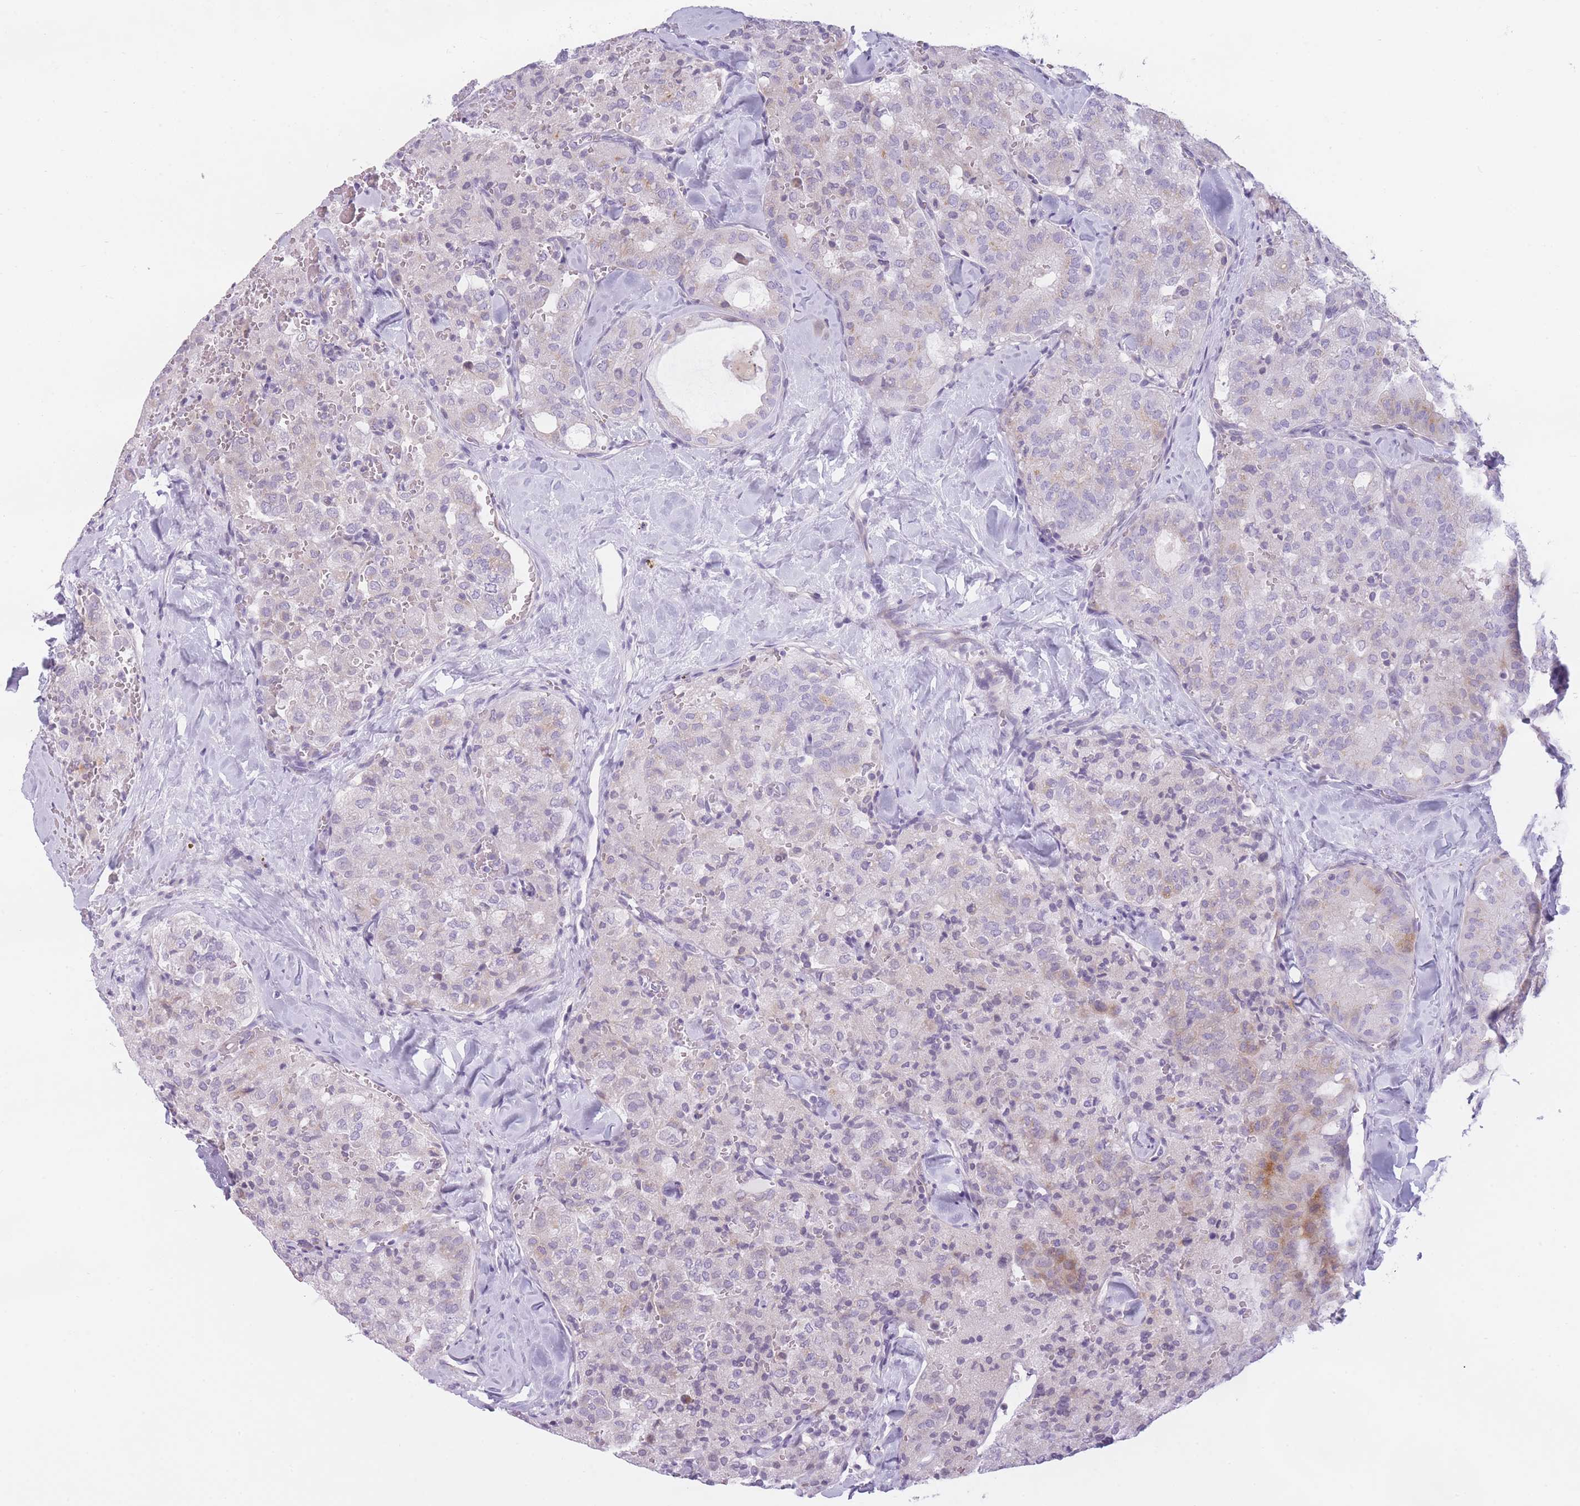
{"staining": {"intensity": "weak", "quantity": "<25%", "location": "cytoplasmic/membranous"}, "tissue": "thyroid cancer", "cell_type": "Tumor cells", "image_type": "cancer", "snomed": [{"axis": "morphology", "description": "Follicular adenoma carcinoma, NOS"}, {"axis": "topography", "description": "Thyroid gland"}], "caption": "IHC of thyroid cancer displays no expression in tumor cells. (Immunohistochemistry, brightfield microscopy, high magnification).", "gene": "GGT1", "patient": {"sex": "male", "age": 75}}